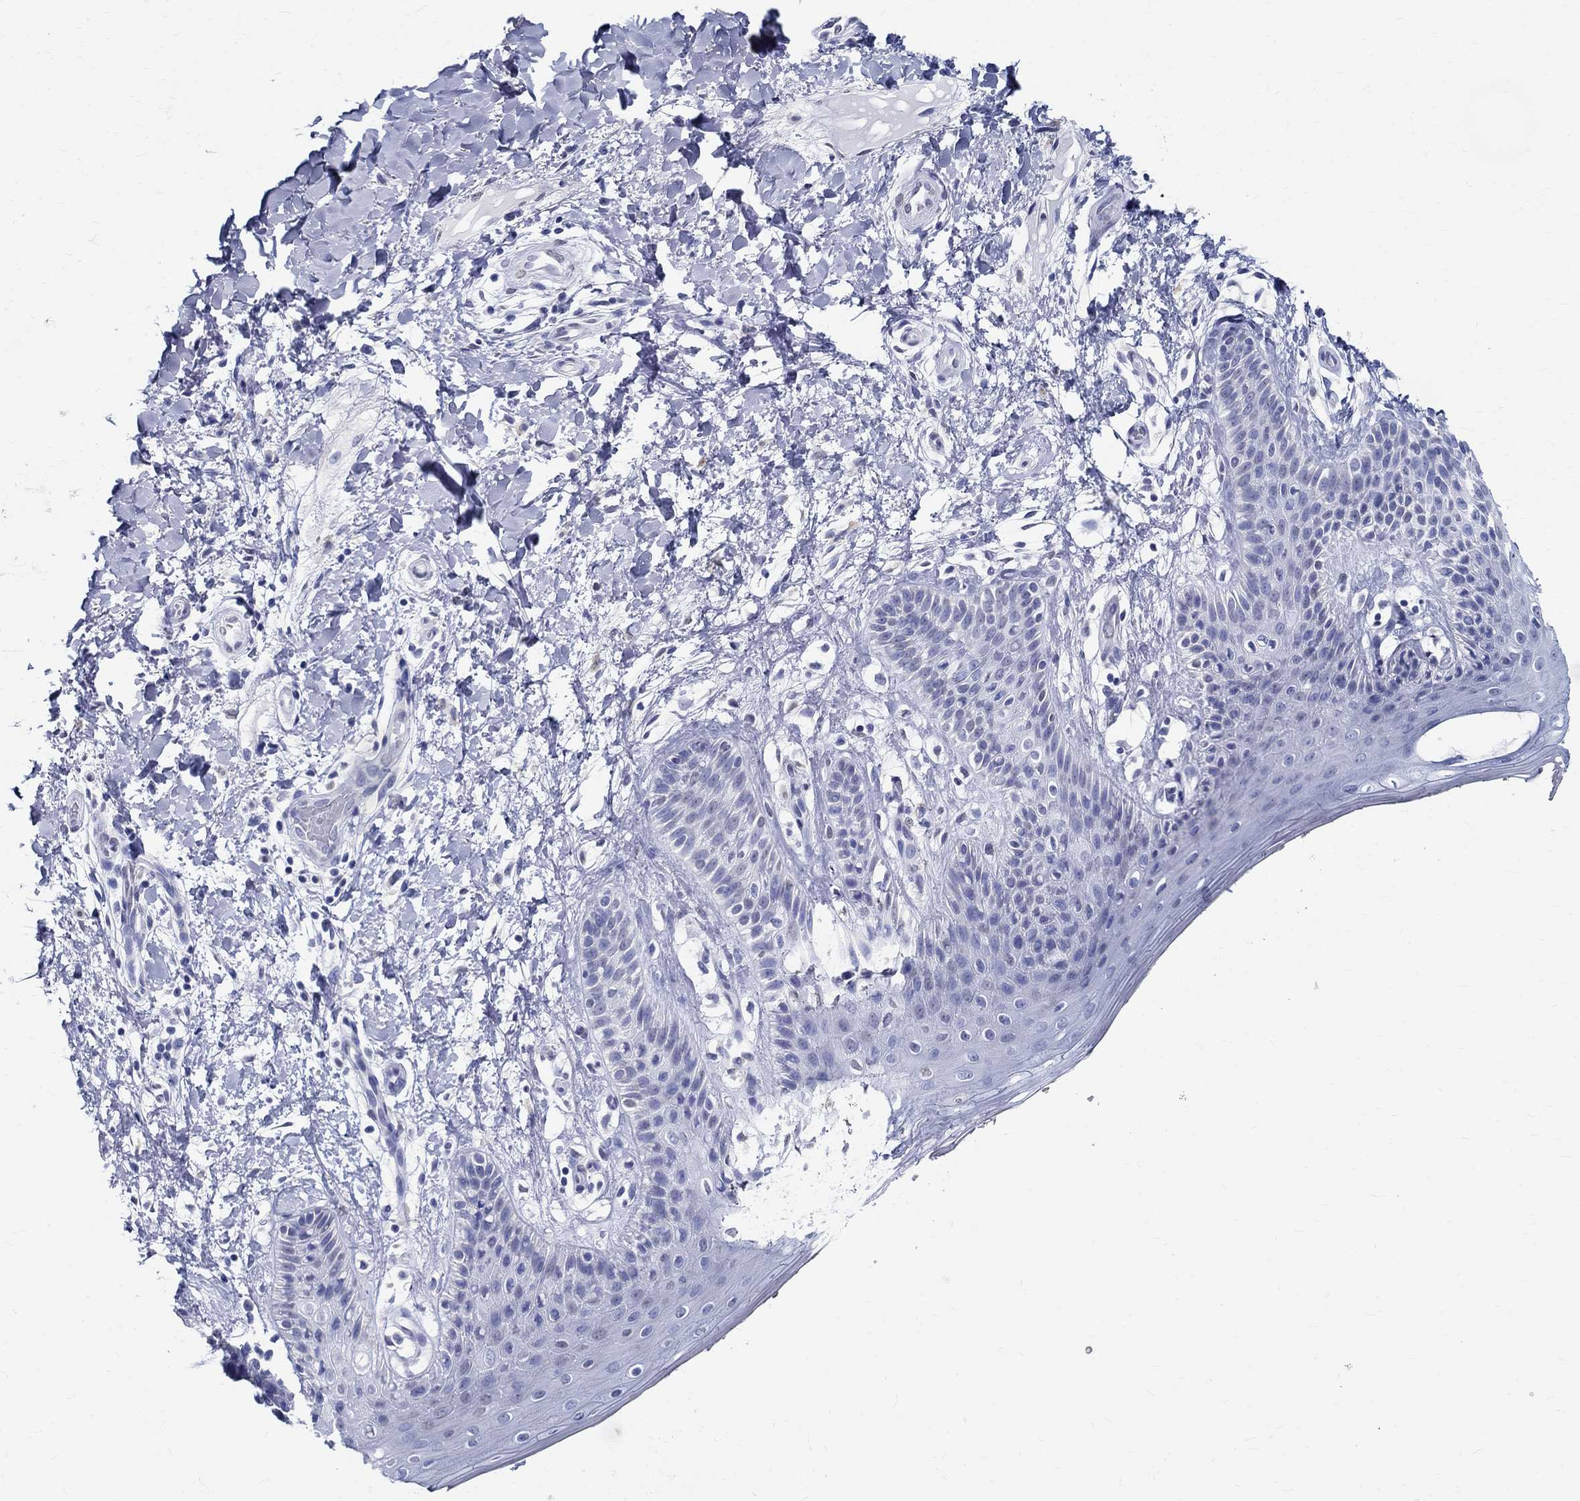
{"staining": {"intensity": "negative", "quantity": "none", "location": "none"}, "tissue": "skin", "cell_type": "Epidermal cells", "image_type": "normal", "snomed": [{"axis": "morphology", "description": "Normal tissue, NOS"}, {"axis": "topography", "description": "Anal"}], "caption": "Immunohistochemistry (IHC) image of unremarkable skin: human skin stained with DAB shows no significant protein staining in epidermal cells.", "gene": "TSPAN16", "patient": {"sex": "male", "age": 36}}